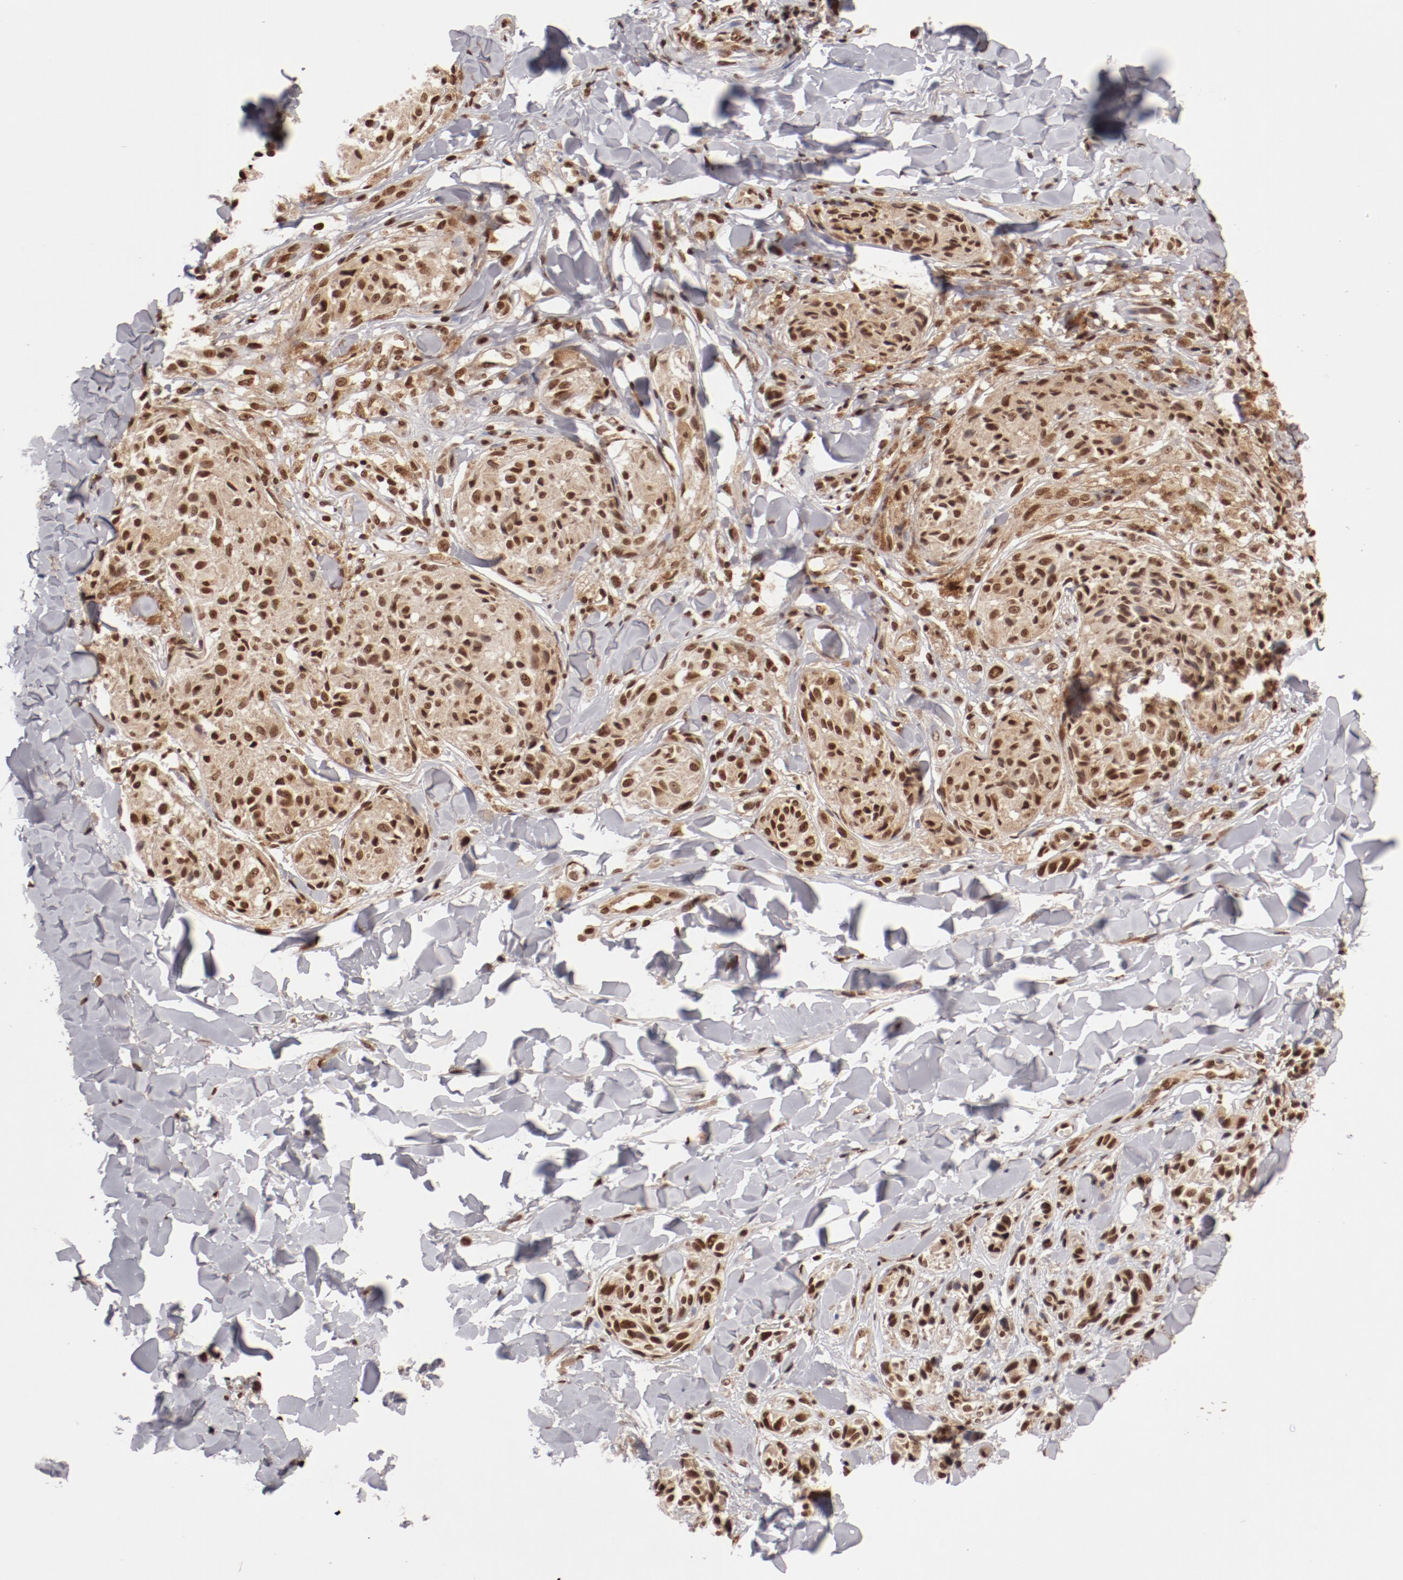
{"staining": {"intensity": "moderate", "quantity": ">75%", "location": "nuclear"}, "tissue": "melanoma", "cell_type": "Tumor cells", "image_type": "cancer", "snomed": [{"axis": "morphology", "description": "Malignant melanoma, Metastatic site"}, {"axis": "topography", "description": "Skin"}], "caption": "Melanoma stained with DAB (3,3'-diaminobenzidine) immunohistochemistry reveals medium levels of moderate nuclear positivity in about >75% of tumor cells. The staining is performed using DAB (3,3'-diaminobenzidine) brown chromogen to label protein expression. The nuclei are counter-stained blue using hematoxylin.", "gene": "ABL2", "patient": {"sex": "female", "age": 66}}